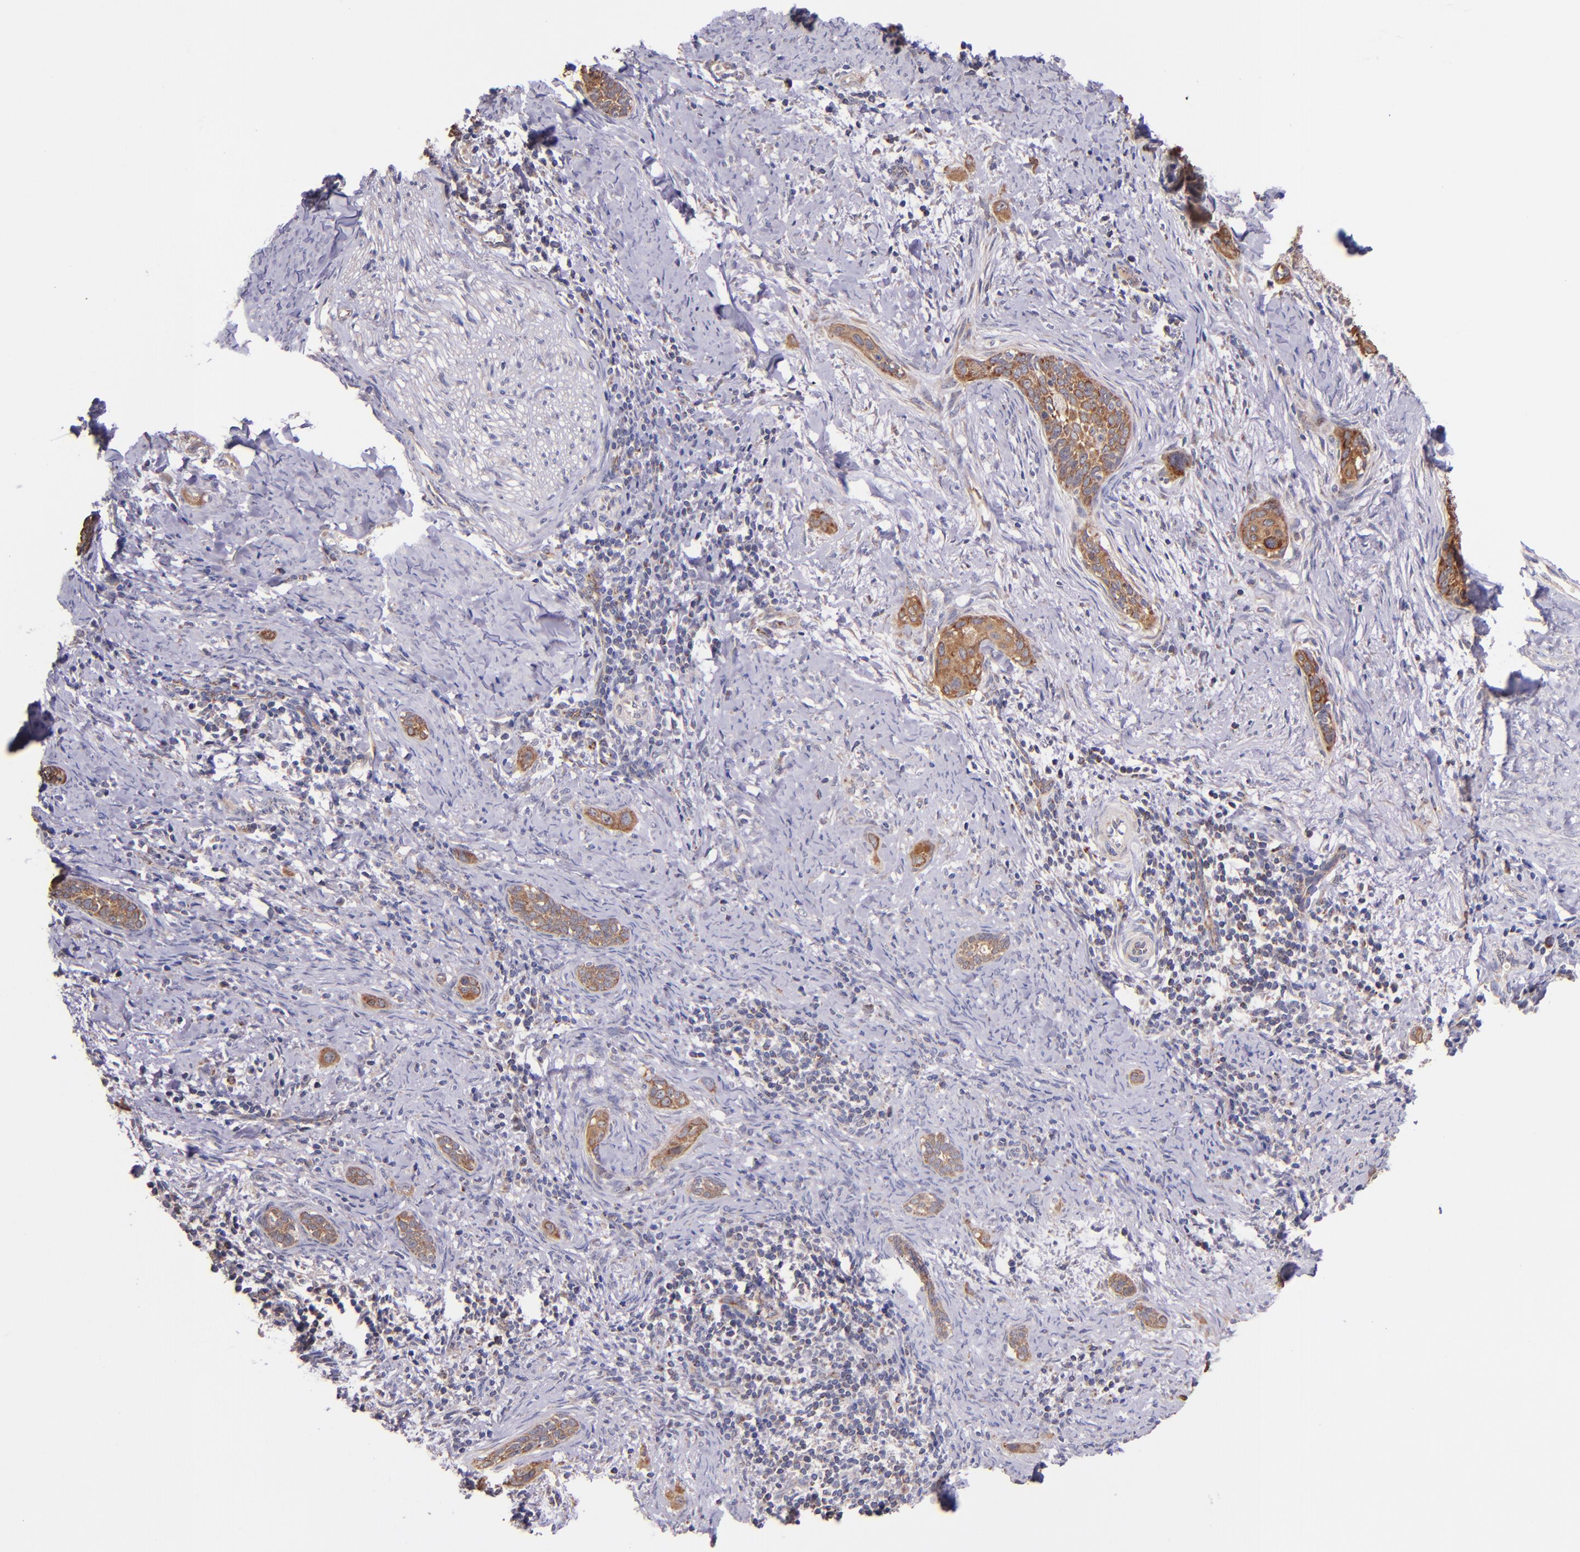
{"staining": {"intensity": "moderate", "quantity": ">75%", "location": "cytoplasmic/membranous"}, "tissue": "cervical cancer", "cell_type": "Tumor cells", "image_type": "cancer", "snomed": [{"axis": "morphology", "description": "Squamous cell carcinoma, NOS"}, {"axis": "topography", "description": "Cervix"}], "caption": "Squamous cell carcinoma (cervical) stained with immunohistochemistry displays moderate cytoplasmic/membranous expression in about >75% of tumor cells. The protein of interest is shown in brown color, while the nuclei are stained blue.", "gene": "SHC1", "patient": {"sex": "female", "age": 33}}